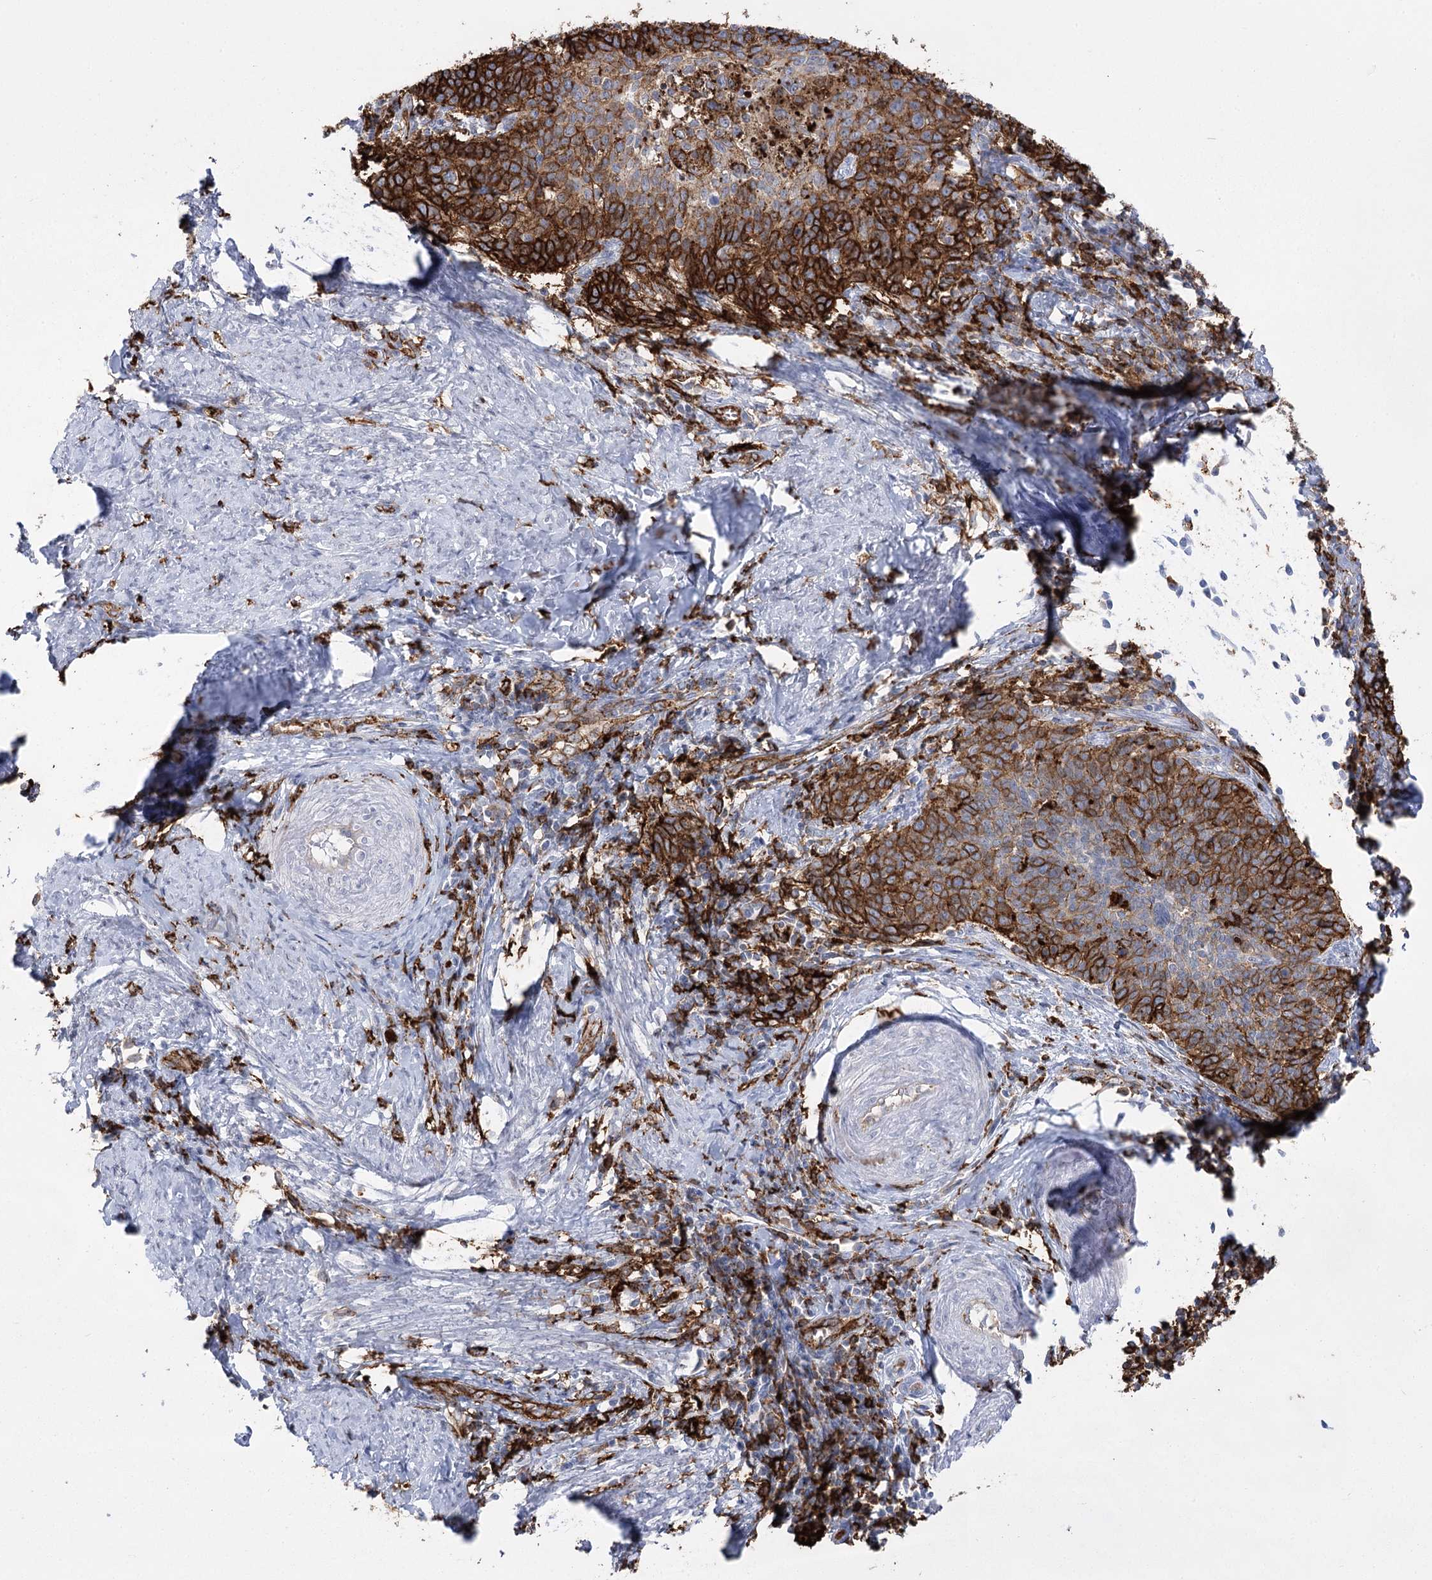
{"staining": {"intensity": "strong", "quantity": ">75%", "location": "cytoplasmic/membranous"}, "tissue": "cervical cancer", "cell_type": "Tumor cells", "image_type": "cancer", "snomed": [{"axis": "morphology", "description": "Squamous cell carcinoma, NOS"}, {"axis": "topography", "description": "Cervix"}], "caption": "About >75% of tumor cells in human squamous cell carcinoma (cervical) demonstrate strong cytoplasmic/membranous protein staining as visualized by brown immunohistochemical staining.", "gene": "PIWIL4", "patient": {"sex": "female", "age": 39}}